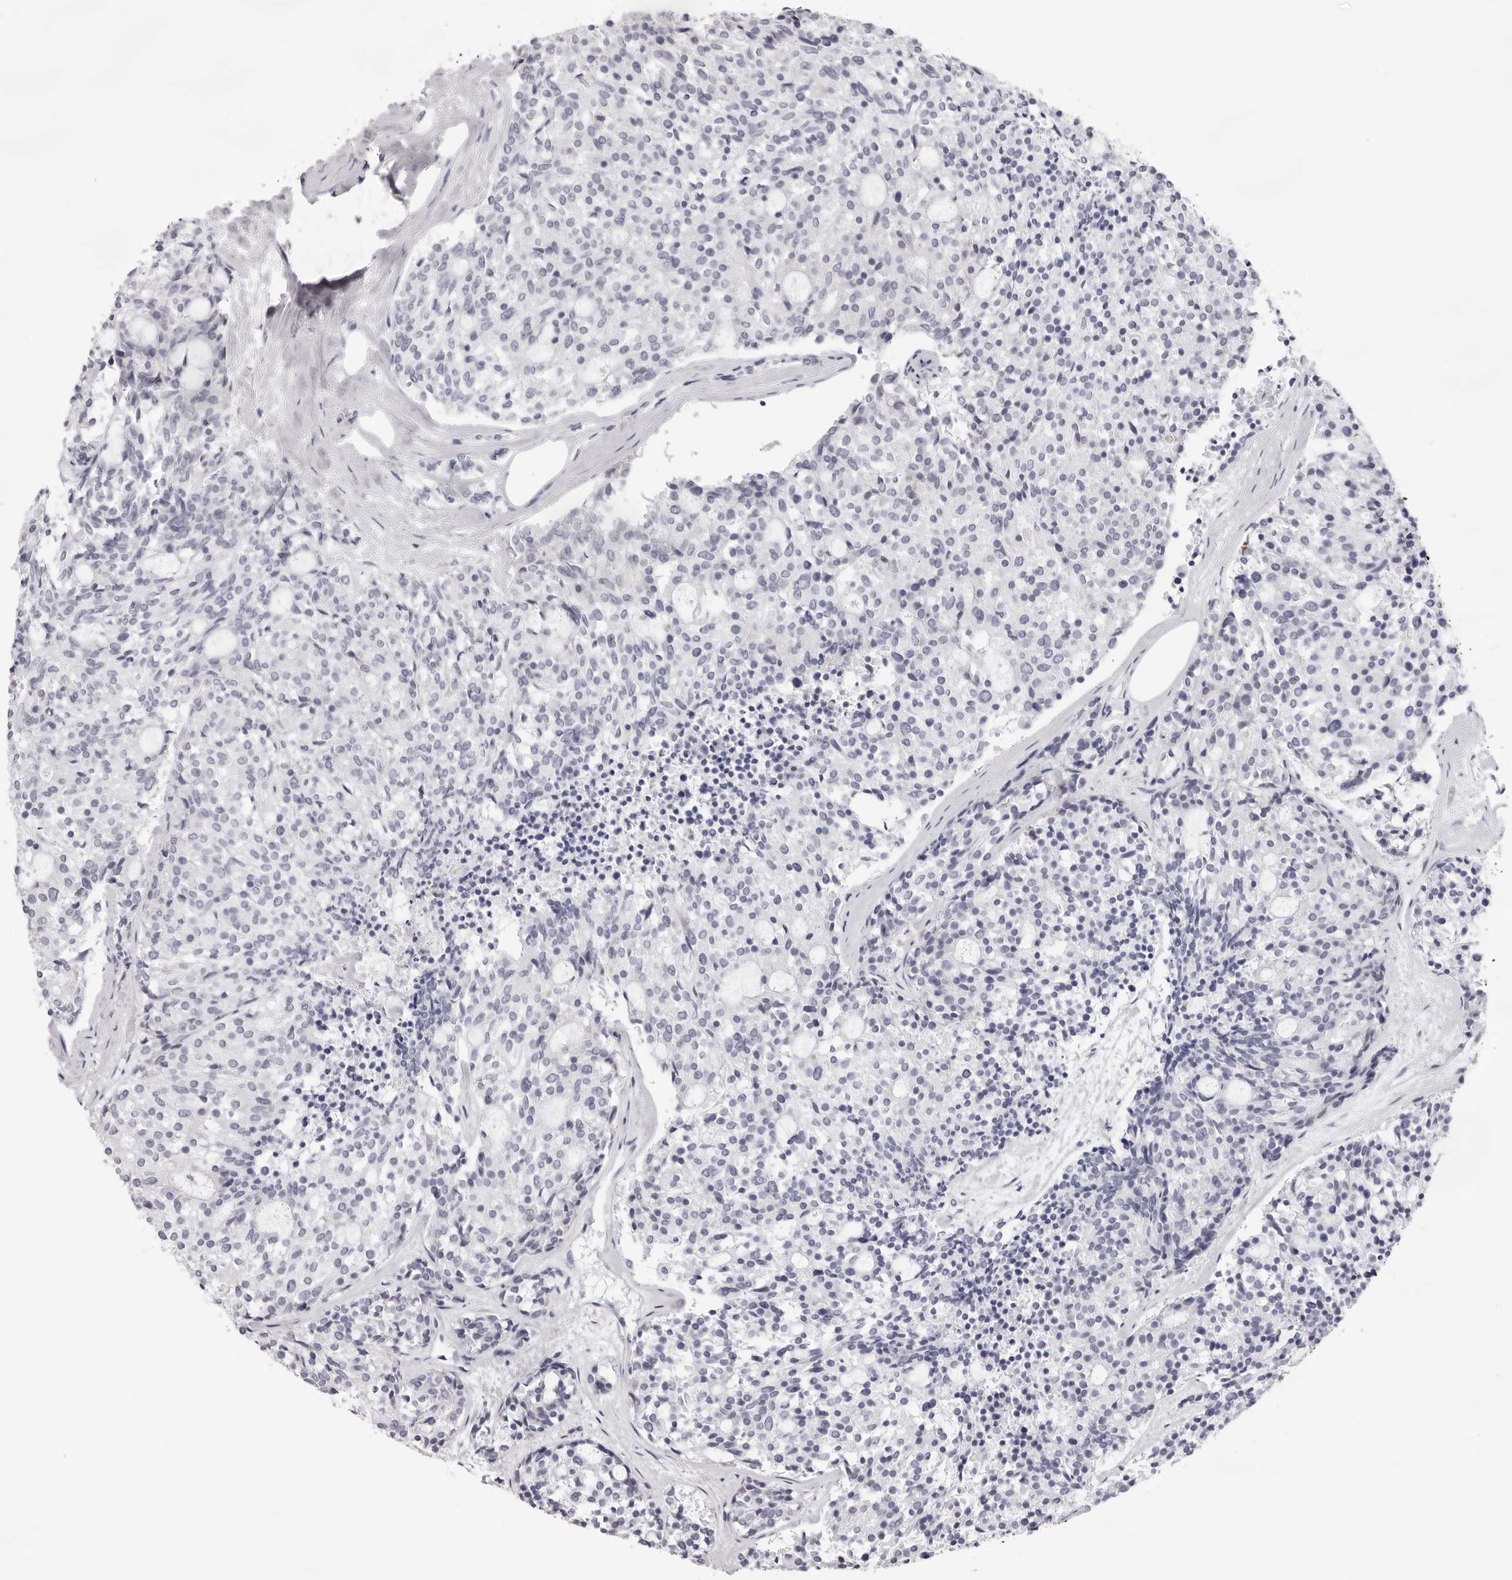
{"staining": {"intensity": "negative", "quantity": "none", "location": "none"}, "tissue": "carcinoid", "cell_type": "Tumor cells", "image_type": "cancer", "snomed": [{"axis": "morphology", "description": "Carcinoid, malignant, NOS"}, {"axis": "topography", "description": "Pancreas"}], "caption": "An immunohistochemistry (IHC) histopathology image of malignant carcinoid is shown. There is no staining in tumor cells of malignant carcinoid. (IHC, brightfield microscopy, high magnification).", "gene": "SMIM2", "patient": {"sex": "female", "age": 54}}